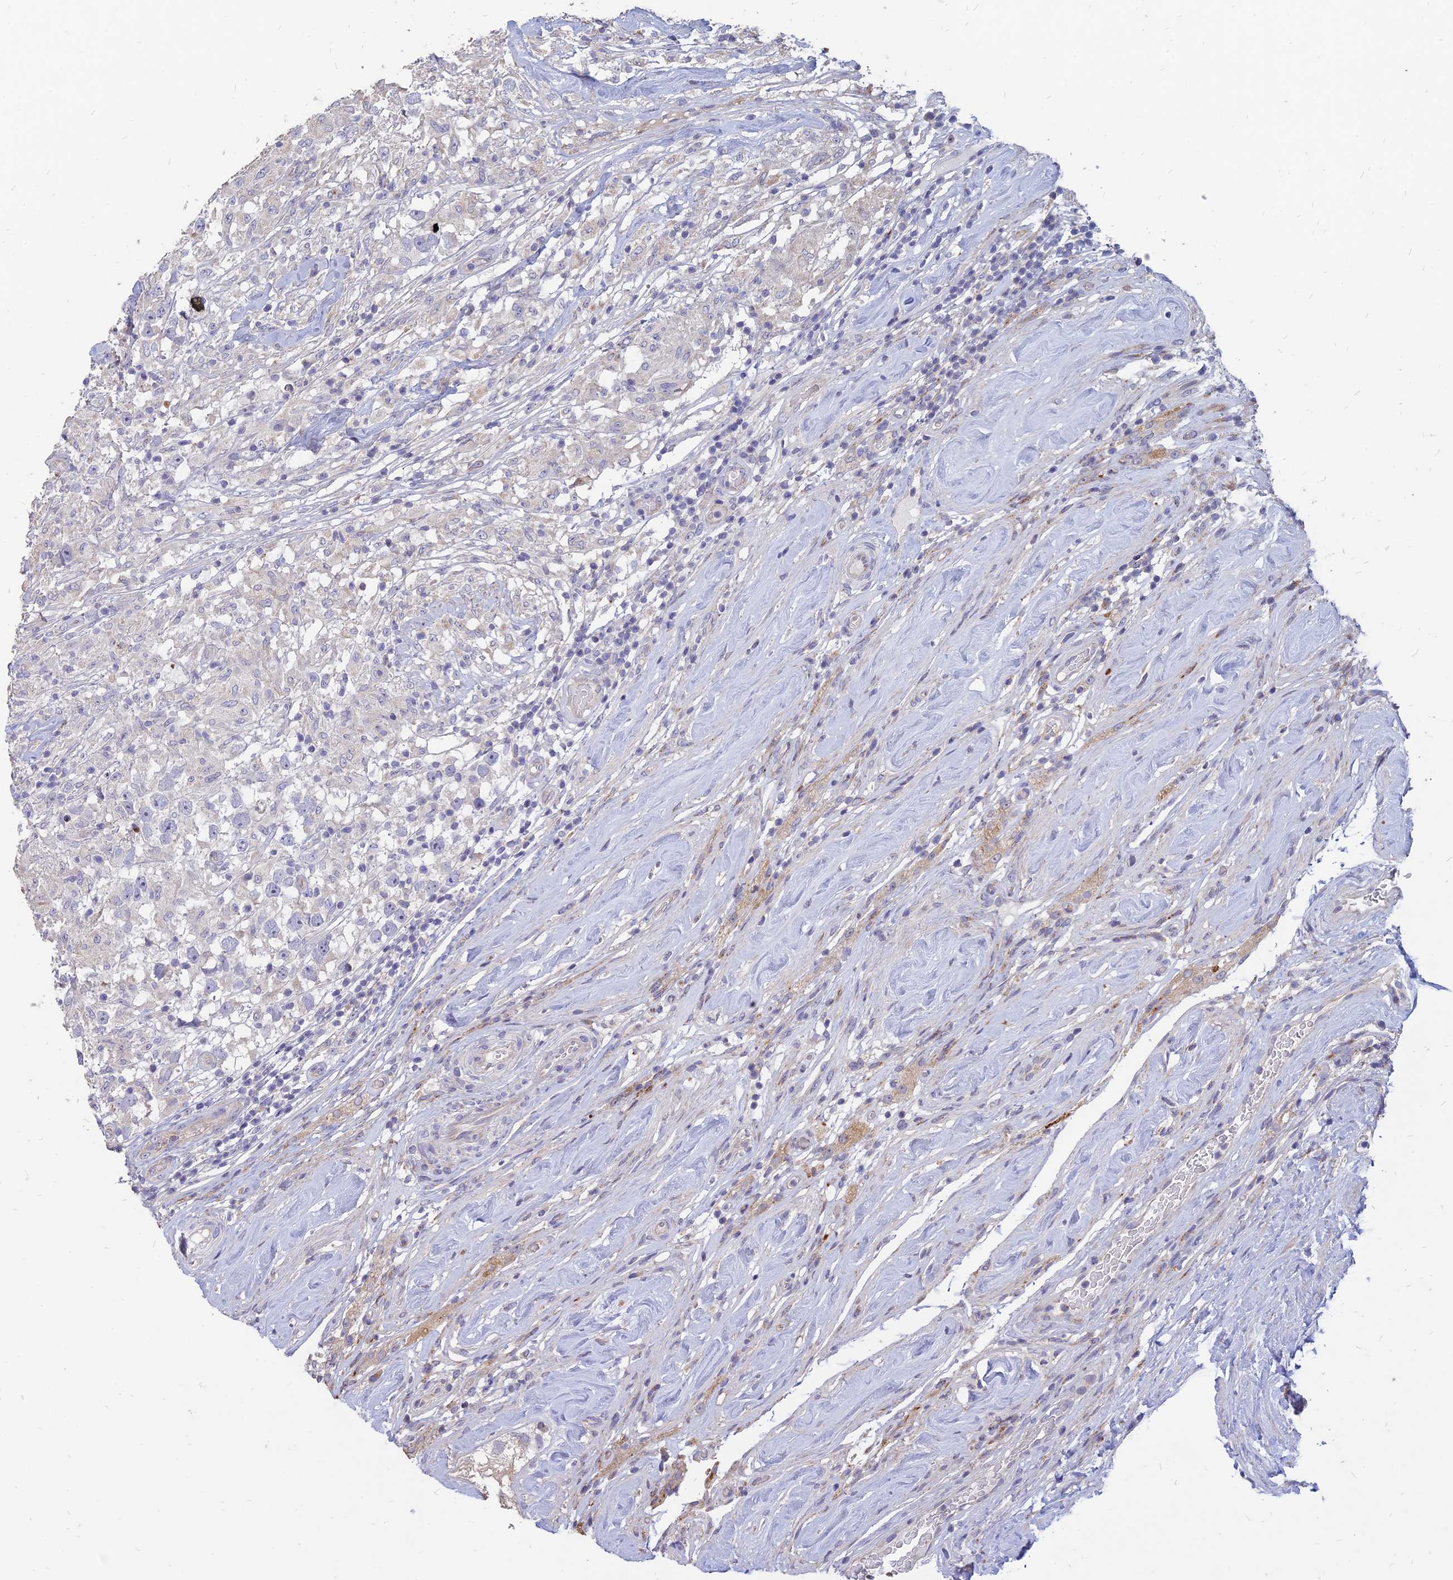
{"staining": {"intensity": "negative", "quantity": "none", "location": "none"}, "tissue": "testis cancer", "cell_type": "Tumor cells", "image_type": "cancer", "snomed": [{"axis": "morphology", "description": "Seminoma, NOS"}, {"axis": "topography", "description": "Testis"}], "caption": "Micrograph shows no protein expression in tumor cells of testis cancer (seminoma) tissue.", "gene": "ST3GAL6", "patient": {"sex": "male", "age": 46}}